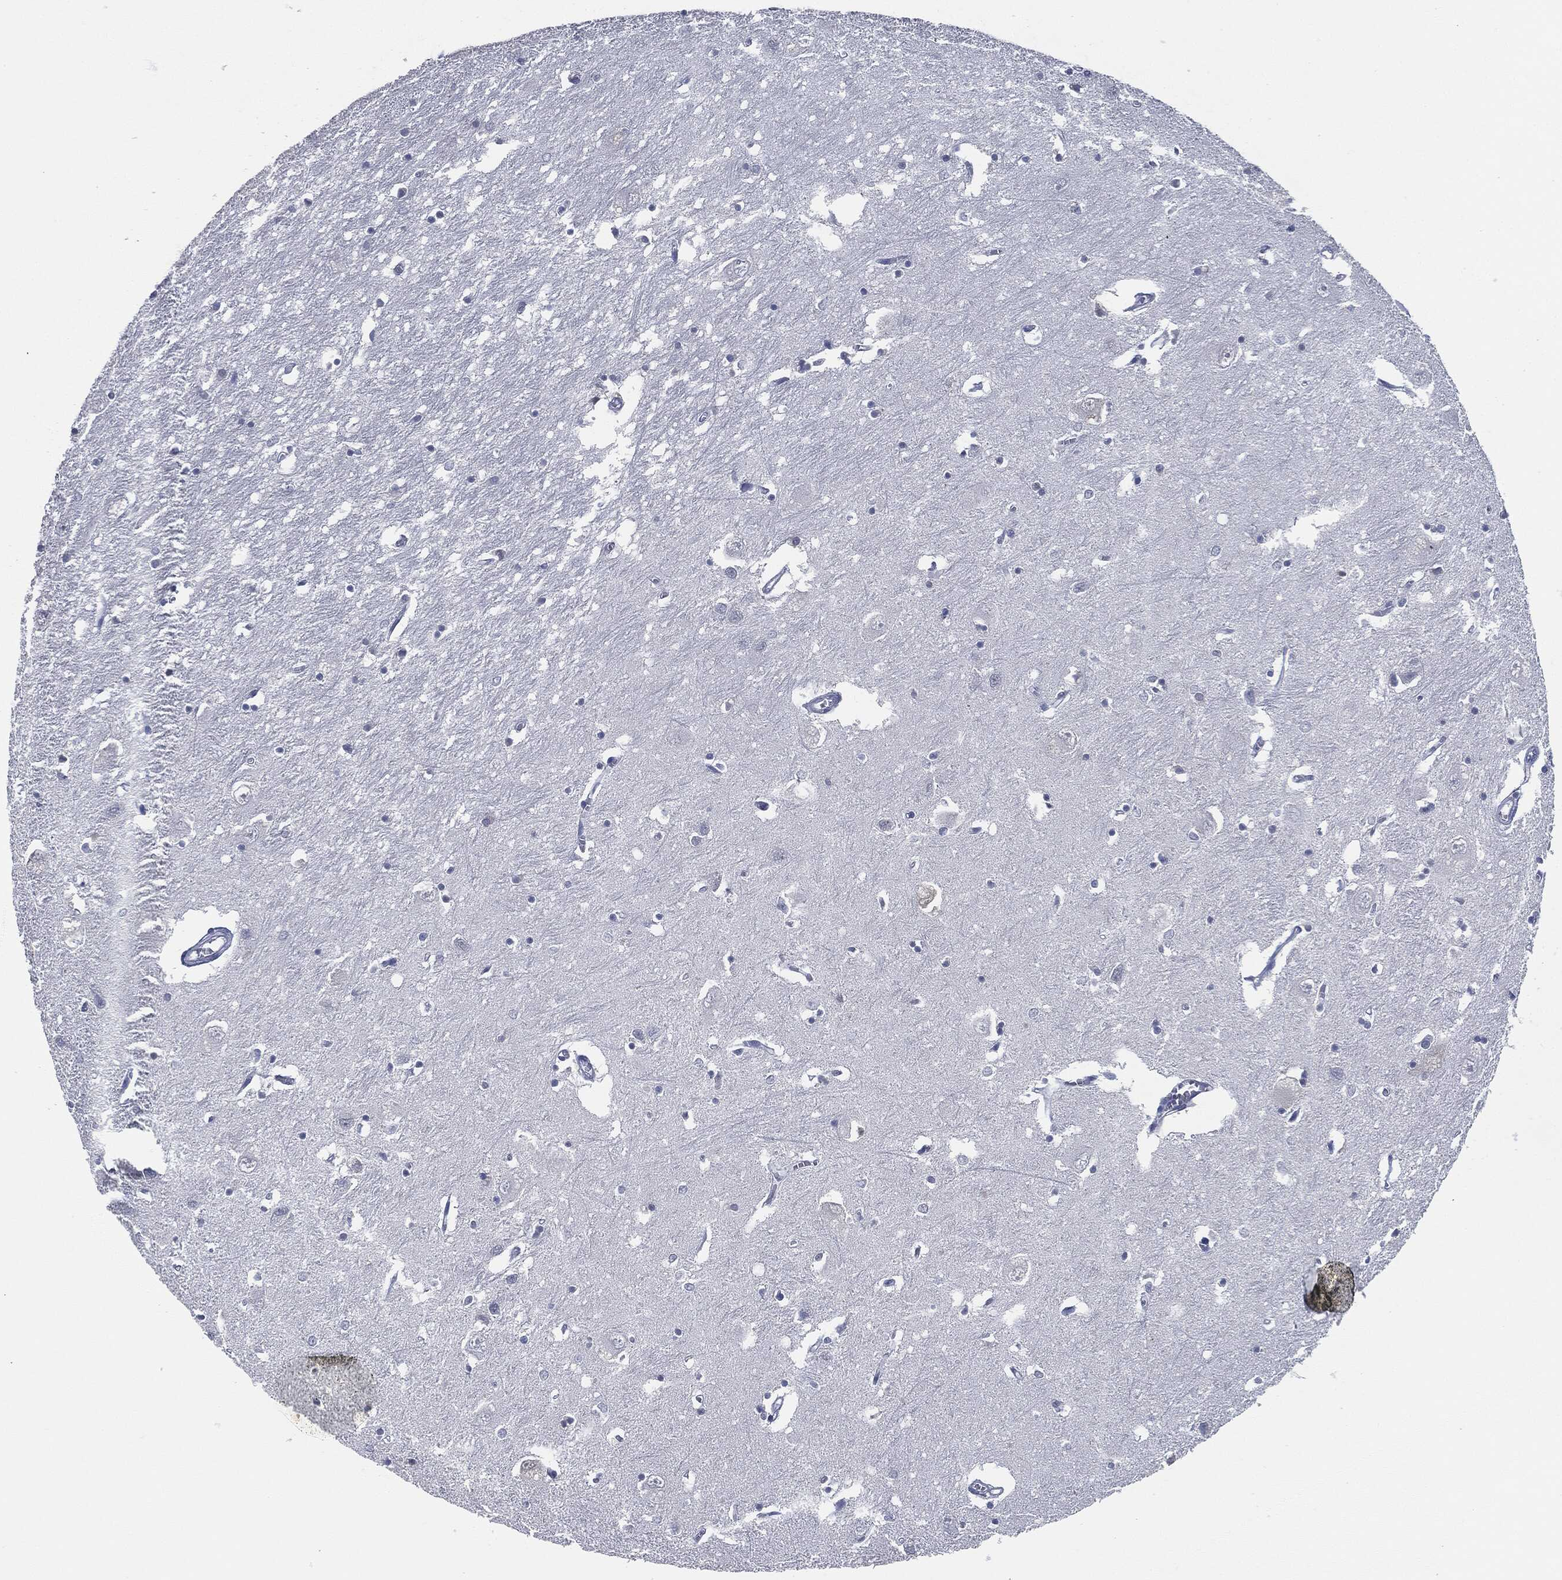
{"staining": {"intensity": "negative", "quantity": "none", "location": "none"}, "tissue": "caudate", "cell_type": "Glial cells", "image_type": "normal", "snomed": [{"axis": "morphology", "description": "Normal tissue, NOS"}, {"axis": "topography", "description": "Lateral ventricle wall"}], "caption": "High power microscopy micrograph of an immunohistochemistry (IHC) image of unremarkable caudate, revealing no significant staining in glial cells.", "gene": "SIGLEC7", "patient": {"sex": "male", "age": 54}}